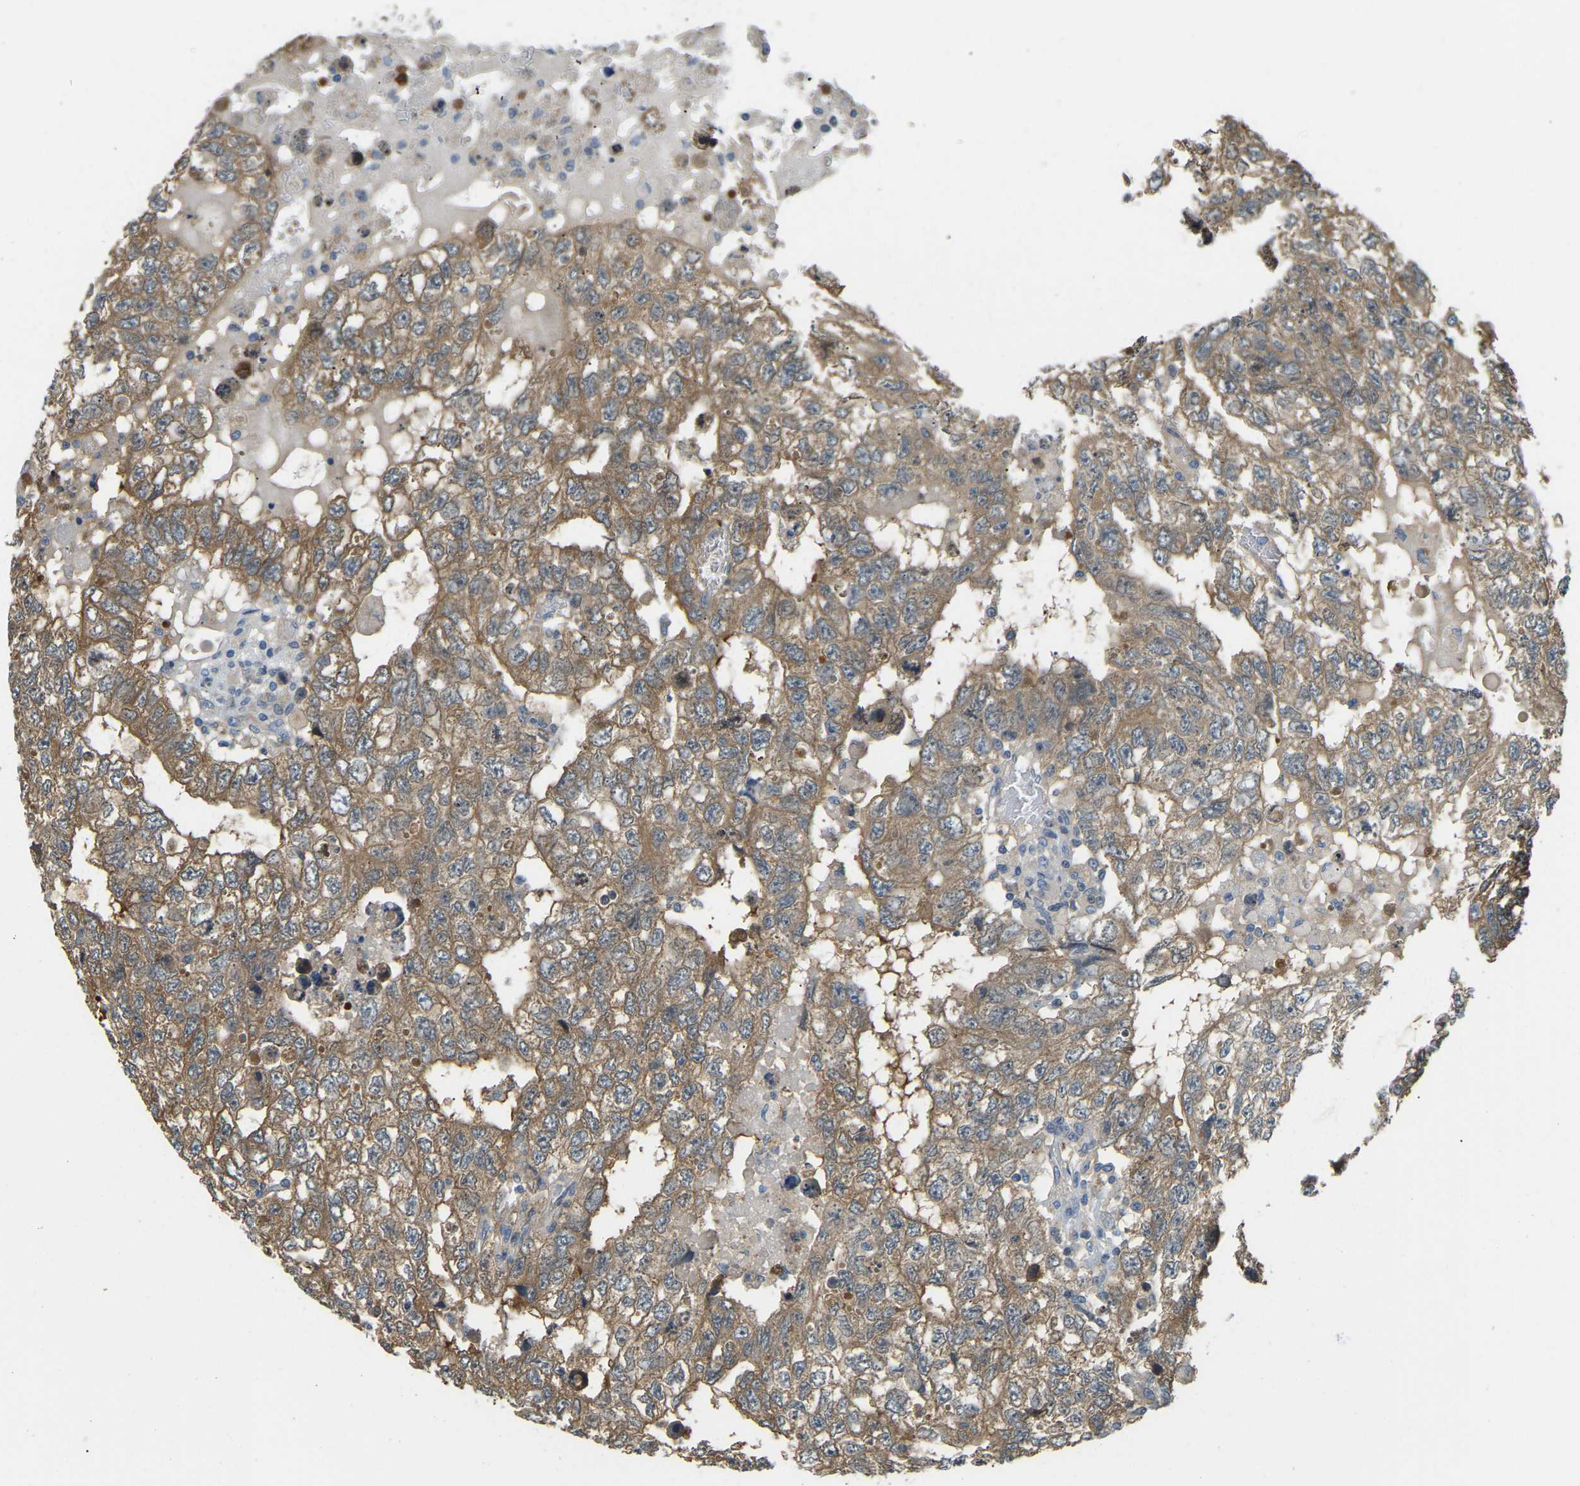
{"staining": {"intensity": "moderate", "quantity": ">75%", "location": "cytoplasmic/membranous"}, "tissue": "testis cancer", "cell_type": "Tumor cells", "image_type": "cancer", "snomed": [{"axis": "morphology", "description": "Carcinoma, Embryonal, NOS"}, {"axis": "topography", "description": "Testis"}], "caption": "A brown stain shows moderate cytoplasmic/membranous positivity of a protein in testis cancer tumor cells. (Stains: DAB (3,3'-diaminobenzidine) in brown, nuclei in blue, Microscopy: brightfield microscopy at high magnification).", "gene": "NME8", "patient": {"sex": "male", "age": 36}}